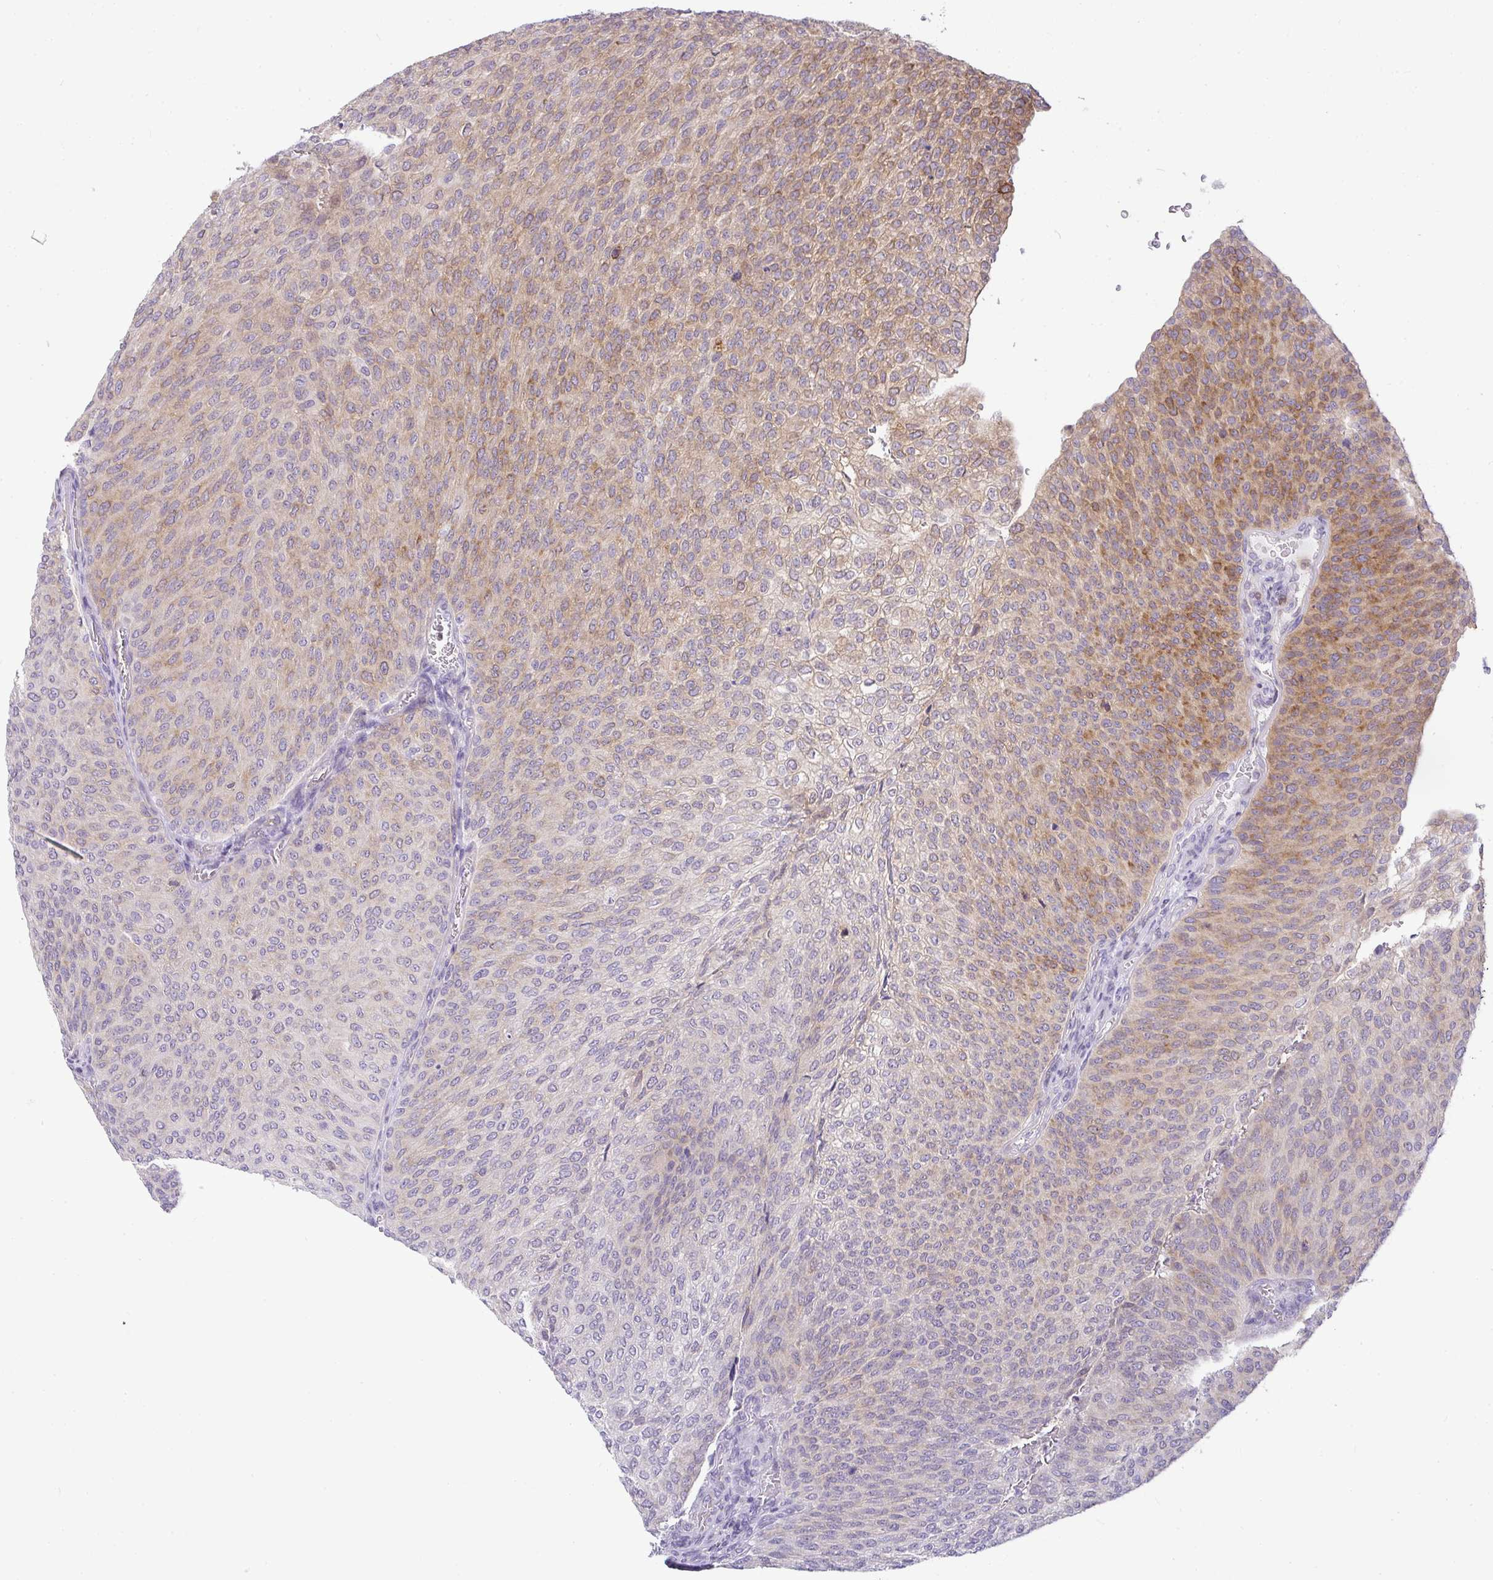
{"staining": {"intensity": "moderate", "quantity": "<25%", "location": "cytoplasmic/membranous"}, "tissue": "urothelial cancer", "cell_type": "Tumor cells", "image_type": "cancer", "snomed": [{"axis": "morphology", "description": "Urothelial carcinoma, High grade"}, {"axis": "topography", "description": "Urinary bladder"}], "caption": "Tumor cells exhibit low levels of moderate cytoplasmic/membranous expression in approximately <25% of cells in human urothelial carcinoma (high-grade). Ihc stains the protein of interest in brown and the nuclei are stained blue.", "gene": "LIPE", "patient": {"sex": "female", "age": 79}}